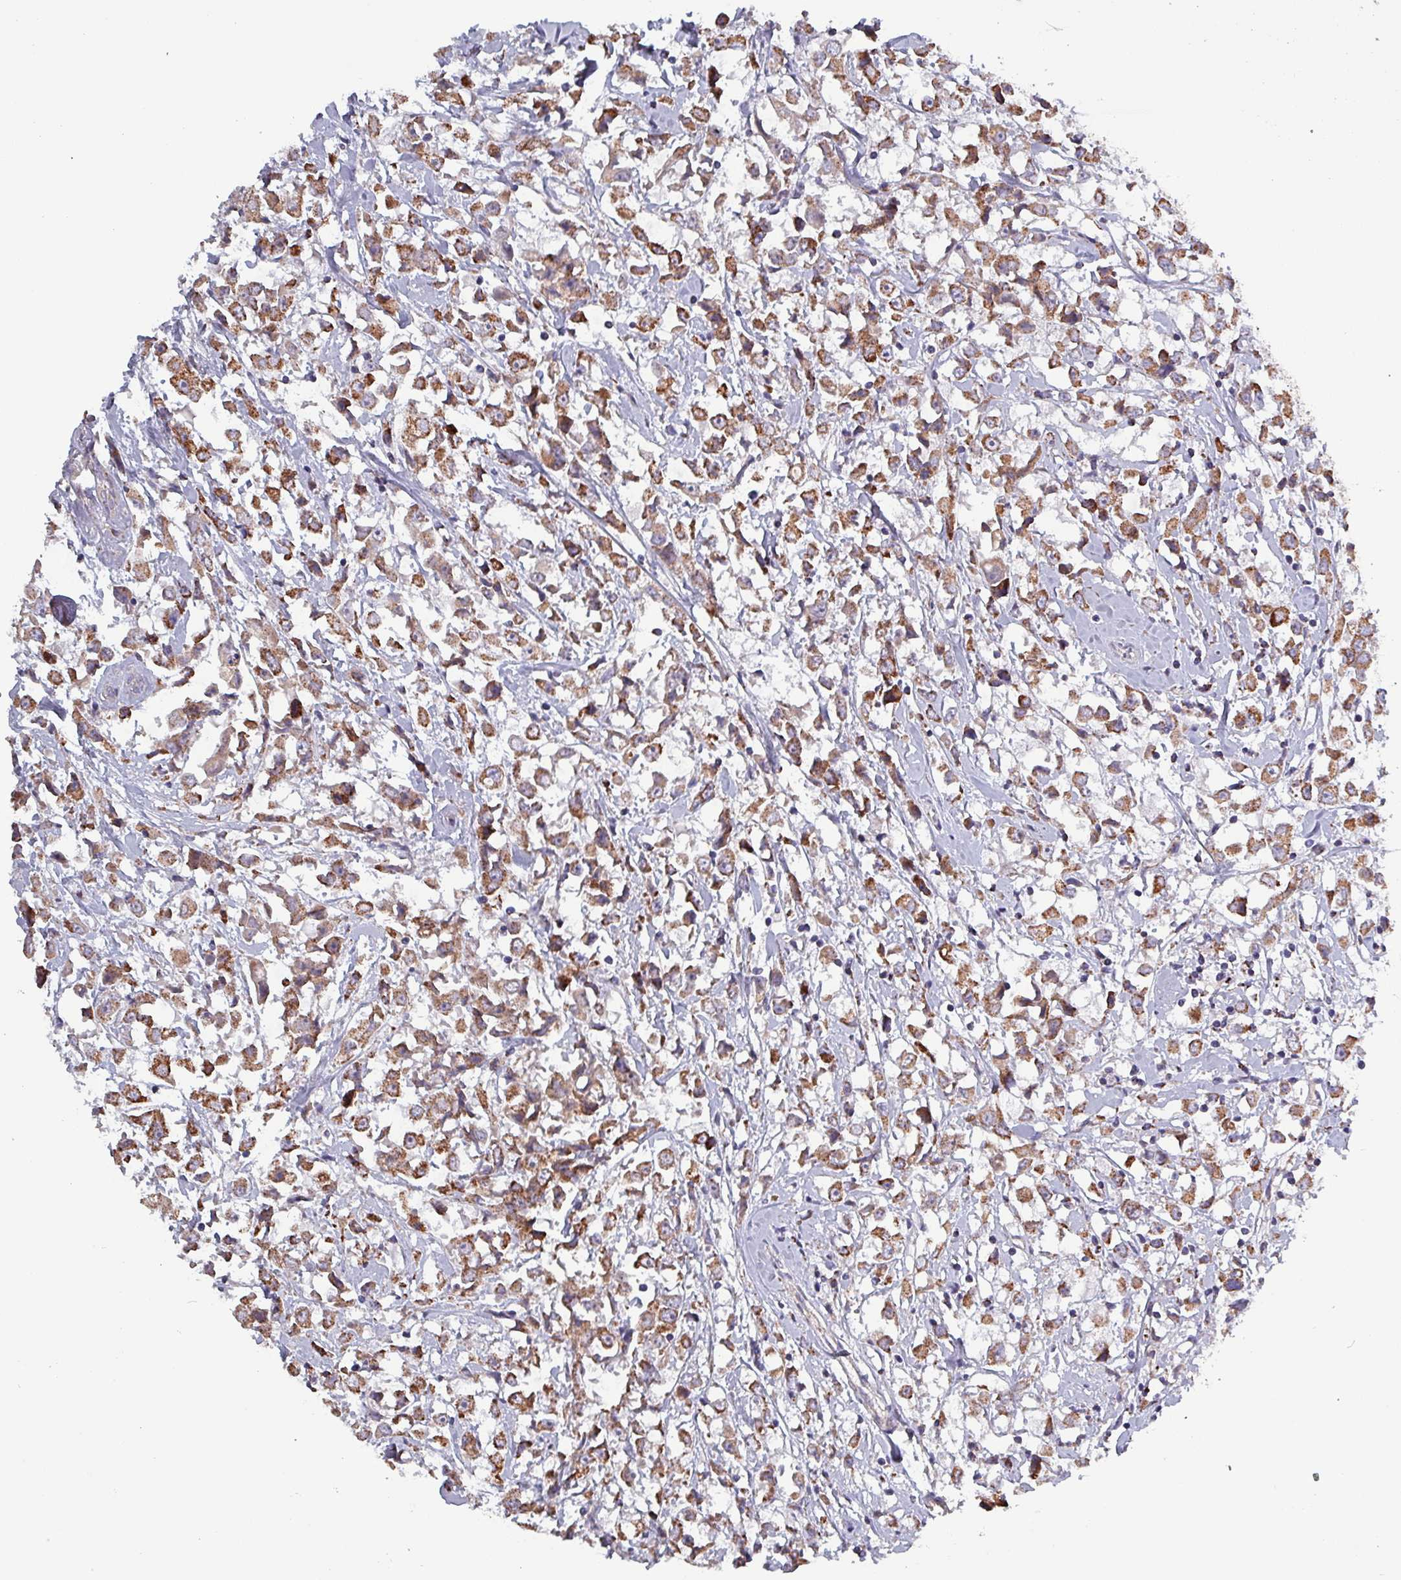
{"staining": {"intensity": "moderate", "quantity": ">75%", "location": "cytoplasmic/membranous"}, "tissue": "breast cancer", "cell_type": "Tumor cells", "image_type": "cancer", "snomed": [{"axis": "morphology", "description": "Duct carcinoma"}, {"axis": "topography", "description": "Breast"}], "caption": "Immunohistochemical staining of human breast intraductal carcinoma reveals moderate cytoplasmic/membranous protein staining in approximately >75% of tumor cells. (Stains: DAB (3,3'-diaminobenzidine) in brown, nuclei in blue, Microscopy: brightfield microscopy at high magnification).", "gene": "ZNF322", "patient": {"sex": "female", "age": 61}}